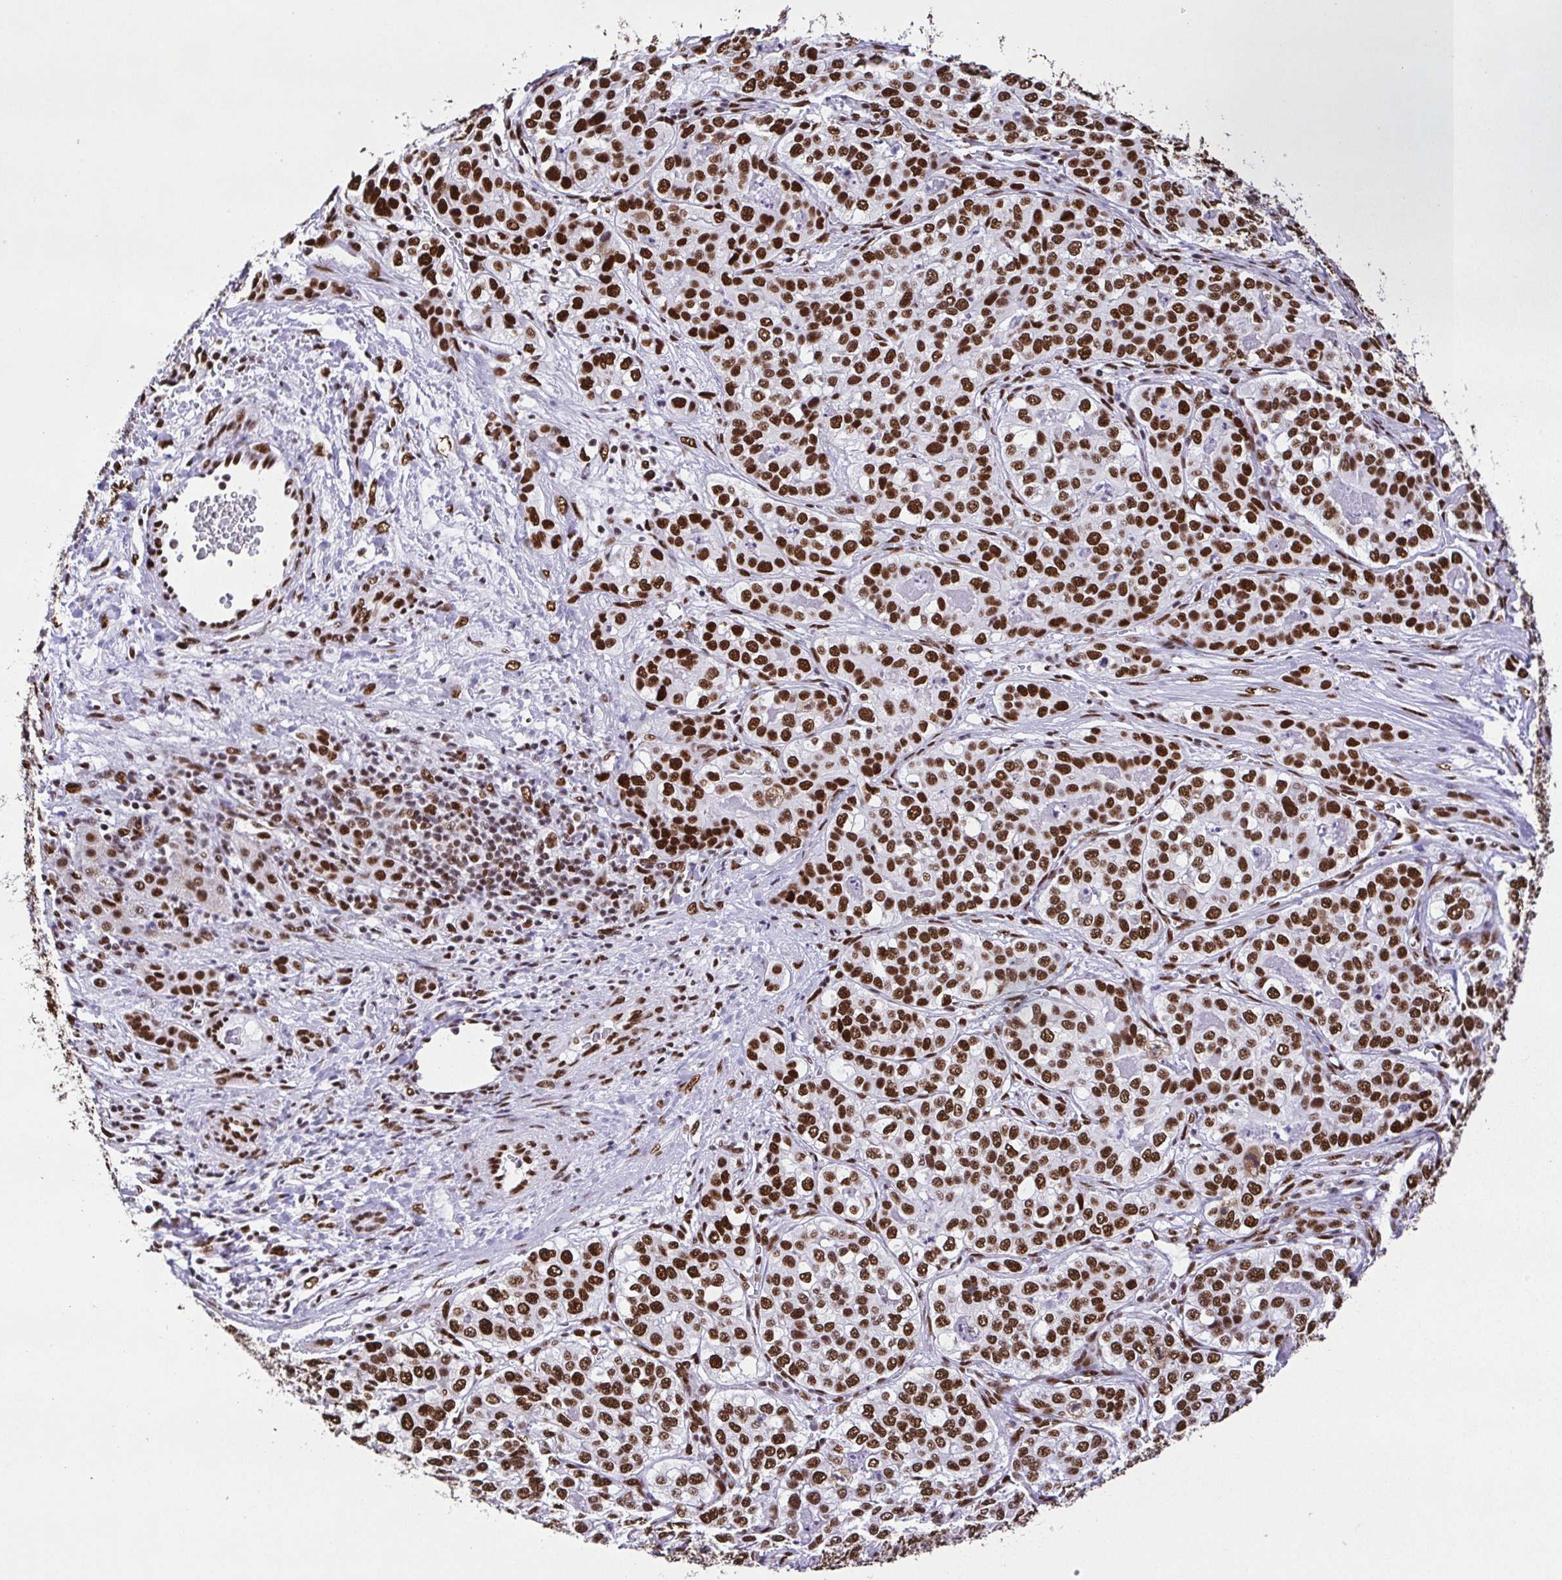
{"staining": {"intensity": "strong", "quantity": ">75%", "location": "nuclear"}, "tissue": "liver cancer", "cell_type": "Tumor cells", "image_type": "cancer", "snomed": [{"axis": "morphology", "description": "Cholangiocarcinoma"}, {"axis": "topography", "description": "Liver"}], "caption": "Strong nuclear protein positivity is identified in about >75% of tumor cells in liver cancer.", "gene": "TRIM28", "patient": {"sex": "male", "age": 56}}